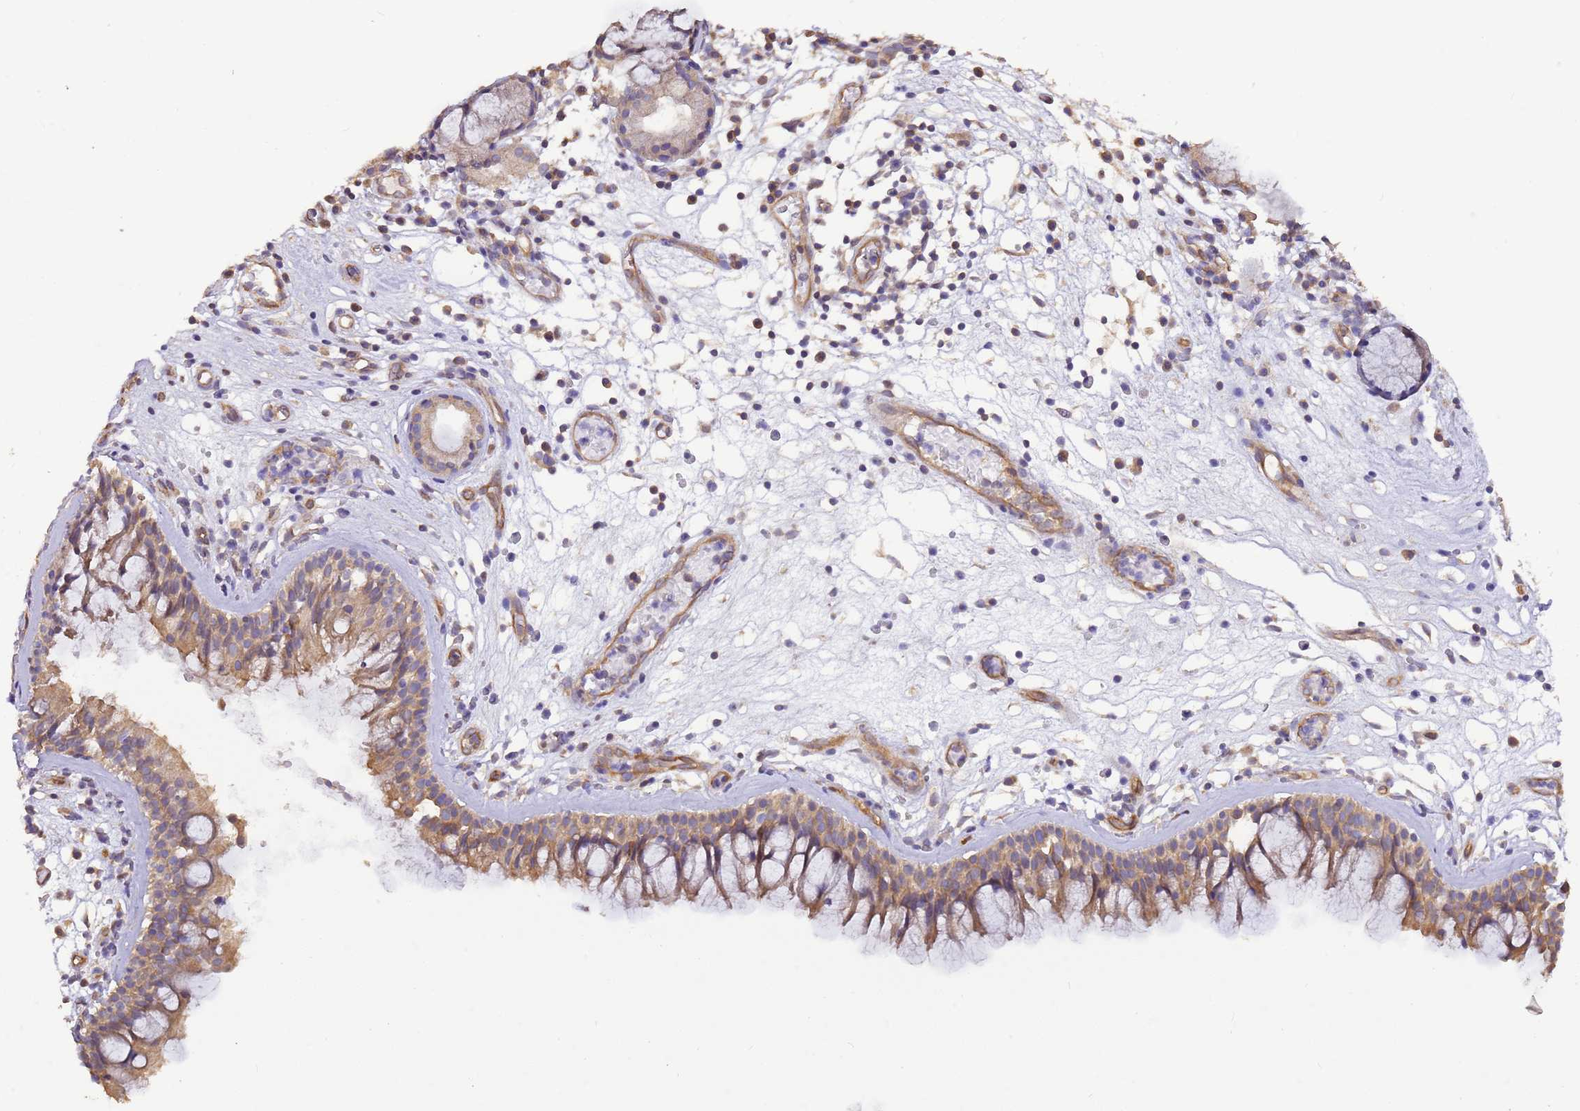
{"staining": {"intensity": "moderate", "quantity": ">75%", "location": "cytoplasmic/membranous"}, "tissue": "nasopharynx", "cell_type": "Respiratory epithelial cells", "image_type": "normal", "snomed": [{"axis": "morphology", "description": "Normal tissue, NOS"}, {"axis": "morphology", "description": "Inflammation, NOS"}, {"axis": "morphology", "description": "Malignant melanoma, Metastatic site"}, {"axis": "topography", "description": "Nasopharynx"}], "caption": "The histopathology image reveals immunohistochemical staining of unremarkable nasopharynx. There is moderate cytoplasmic/membranous expression is appreciated in about >75% of respiratory epithelial cells.", "gene": "DOCK9", "patient": {"sex": "male", "age": 70}}